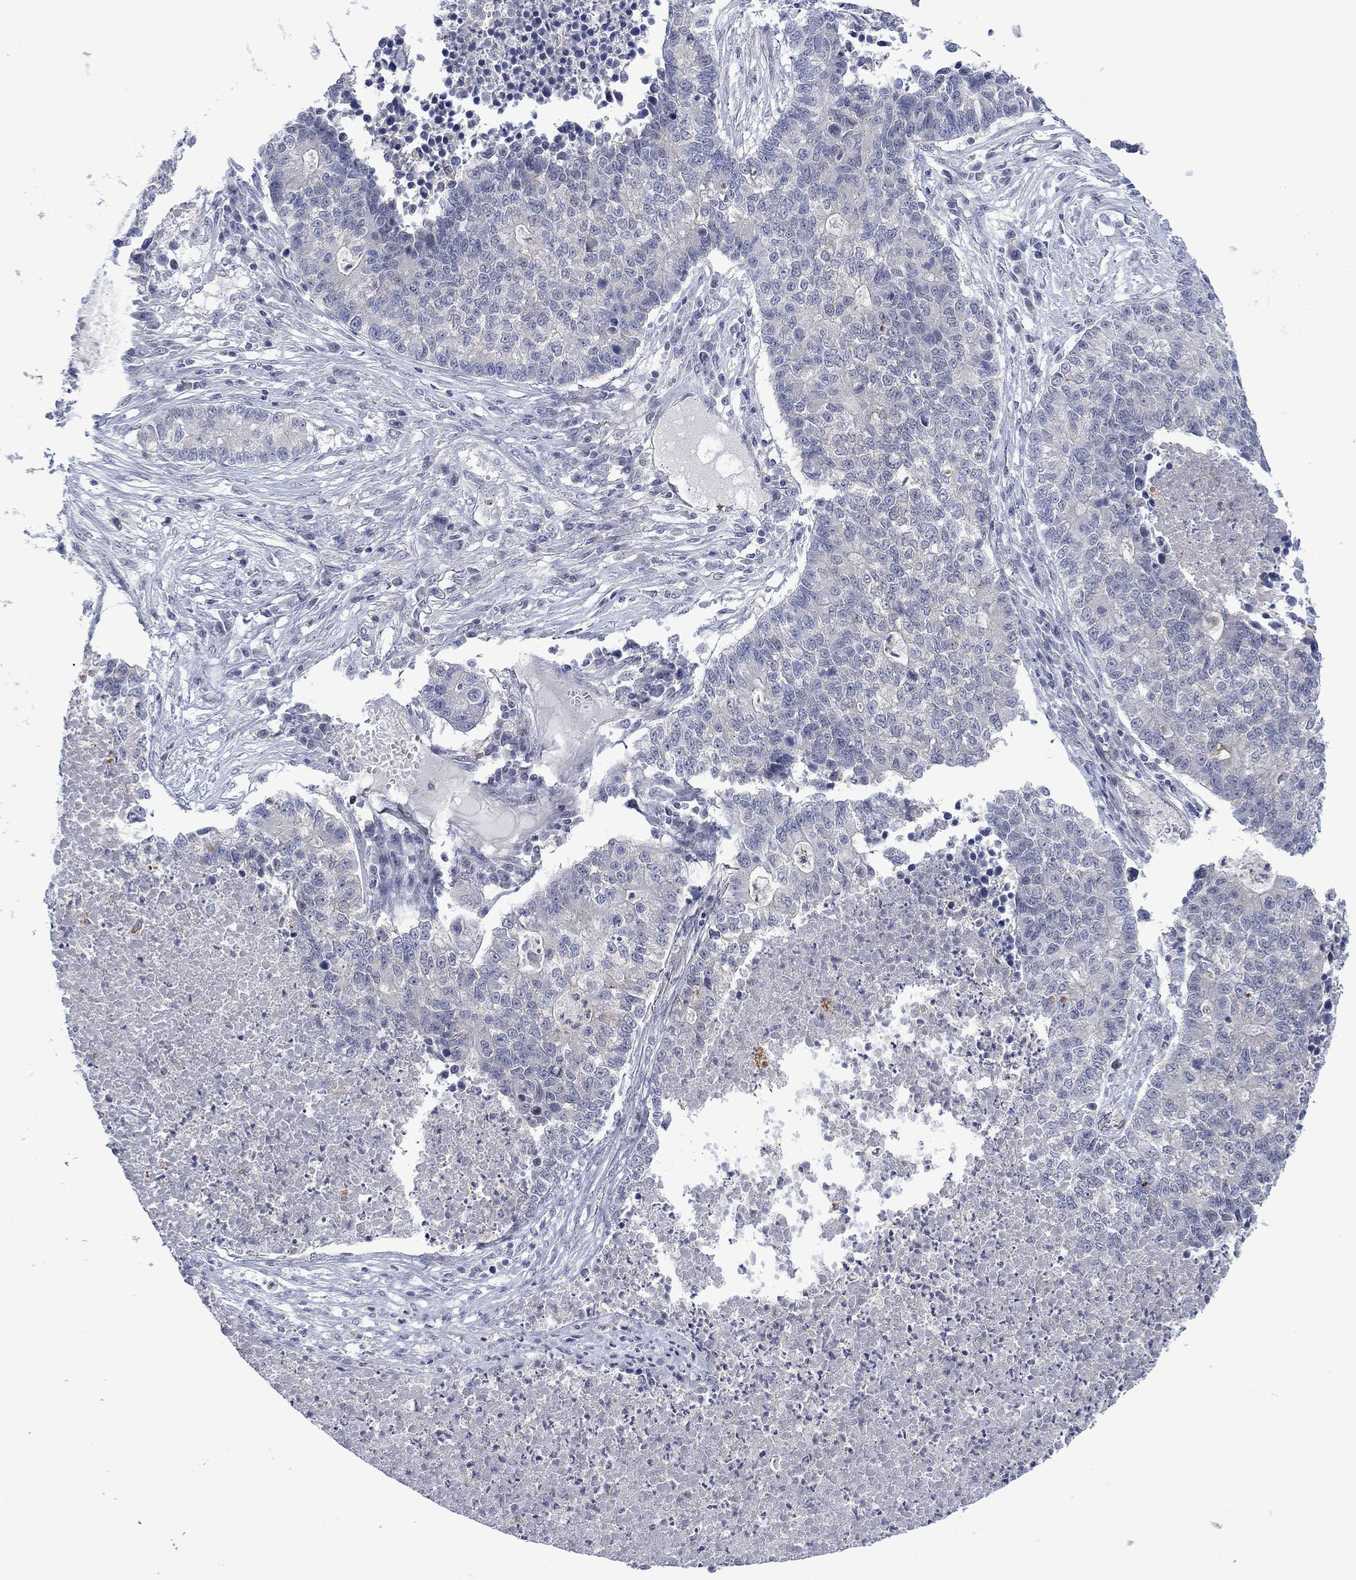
{"staining": {"intensity": "negative", "quantity": "none", "location": "none"}, "tissue": "lung cancer", "cell_type": "Tumor cells", "image_type": "cancer", "snomed": [{"axis": "morphology", "description": "Adenocarcinoma, NOS"}, {"axis": "topography", "description": "Lung"}], "caption": "A micrograph of lung cancer stained for a protein reveals no brown staining in tumor cells. Nuclei are stained in blue.", "gene": "AGL", "patient": {"sex": "male", "age": 57}}